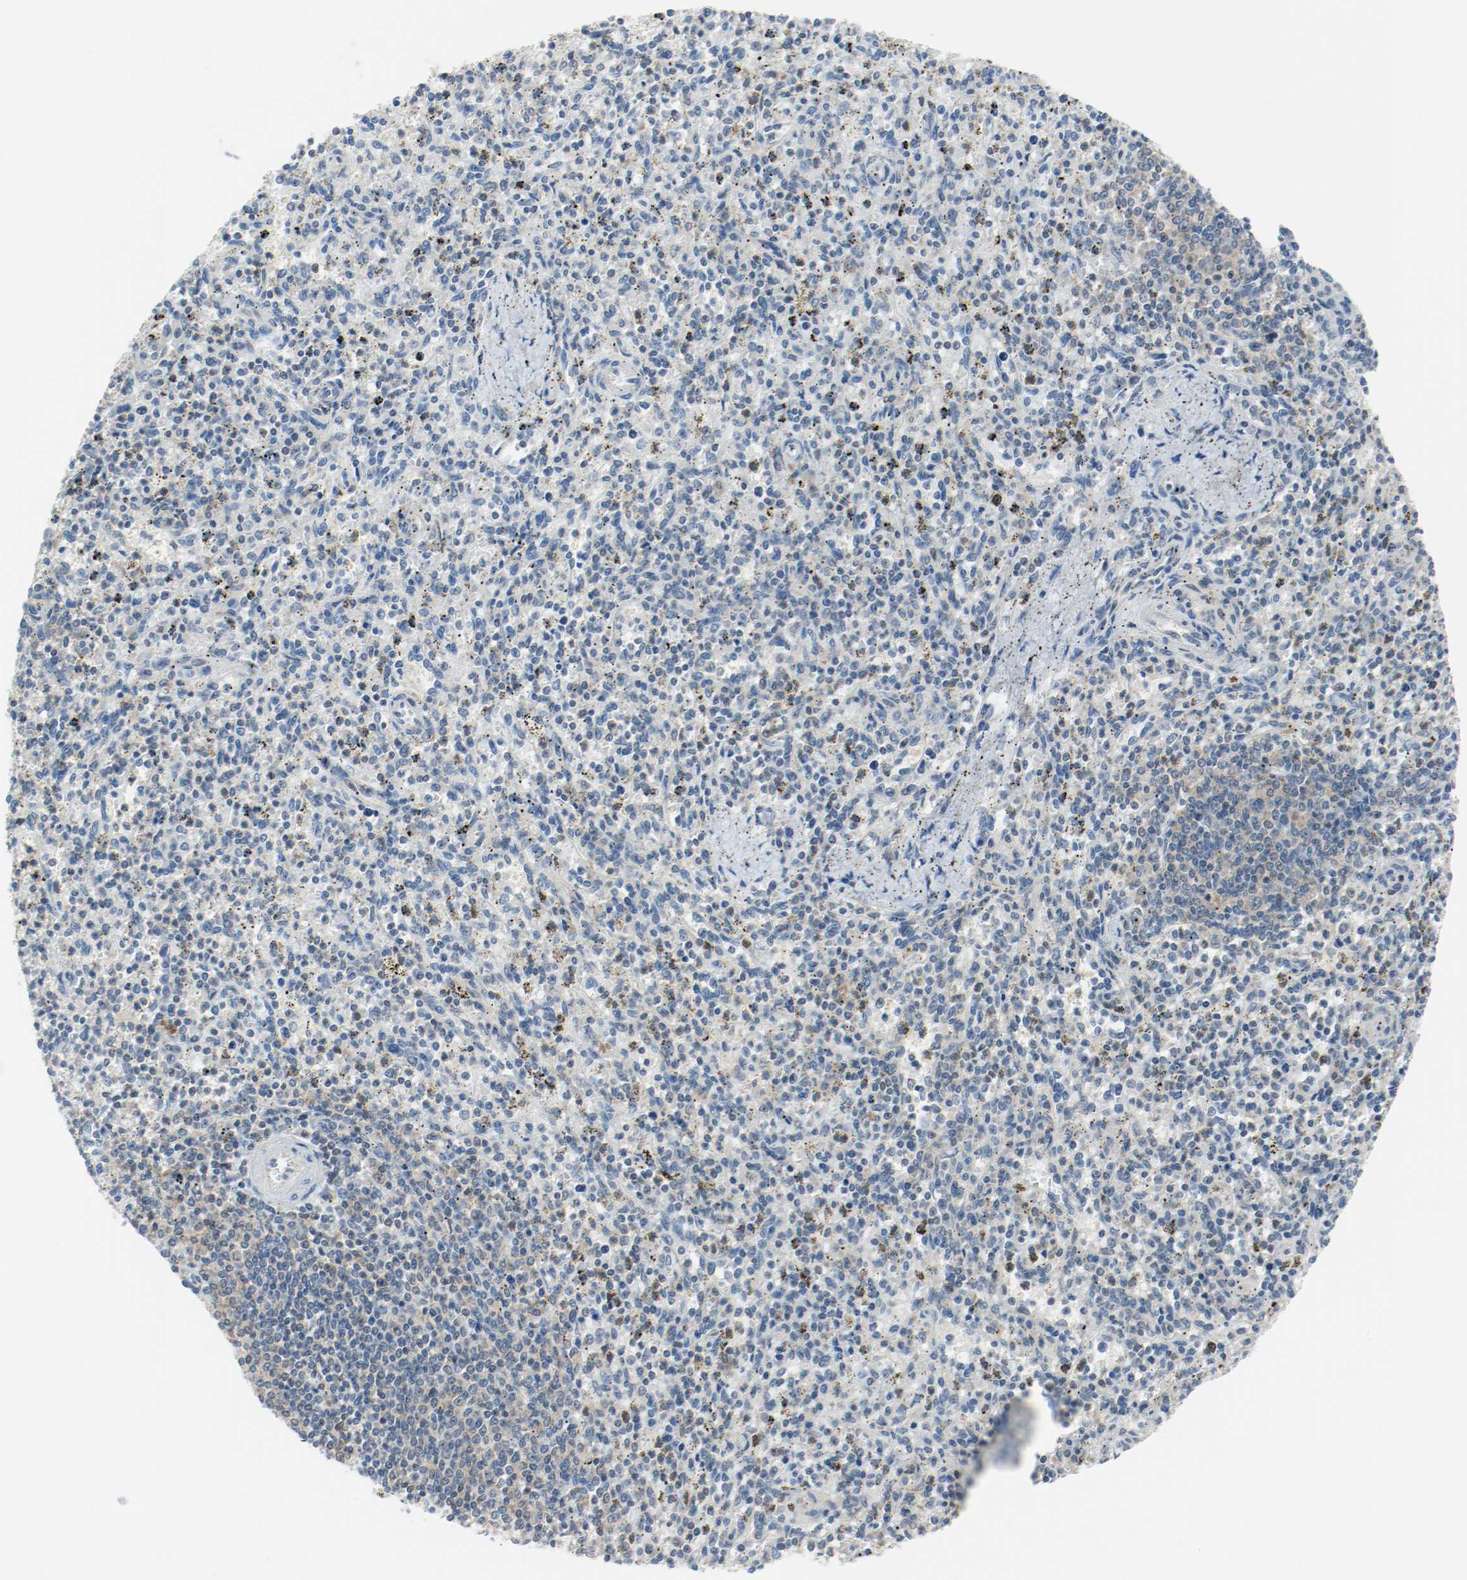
{"staining": {"intensity": "weak", "quantity": "25%-75%", "location": "cytoplasmic/membranous"}, "tissue": "spleen", "cell_type": "Cells in red pulp", "image_type": "normal", "snomed": [{"axis": "morphology", "description": "Normal tissue, NOS"}, {"axis": "topography", "description": "Spleen"}], "caption": "High-power microscopy captured an IHC histopathology image of normal spleen, revealing weak cytoplasmic/membranous positivity in approximately 25%-75% of cells in red pulp.", "gene": "PPME1", "patient": {"sex": "male", "age": 72}}